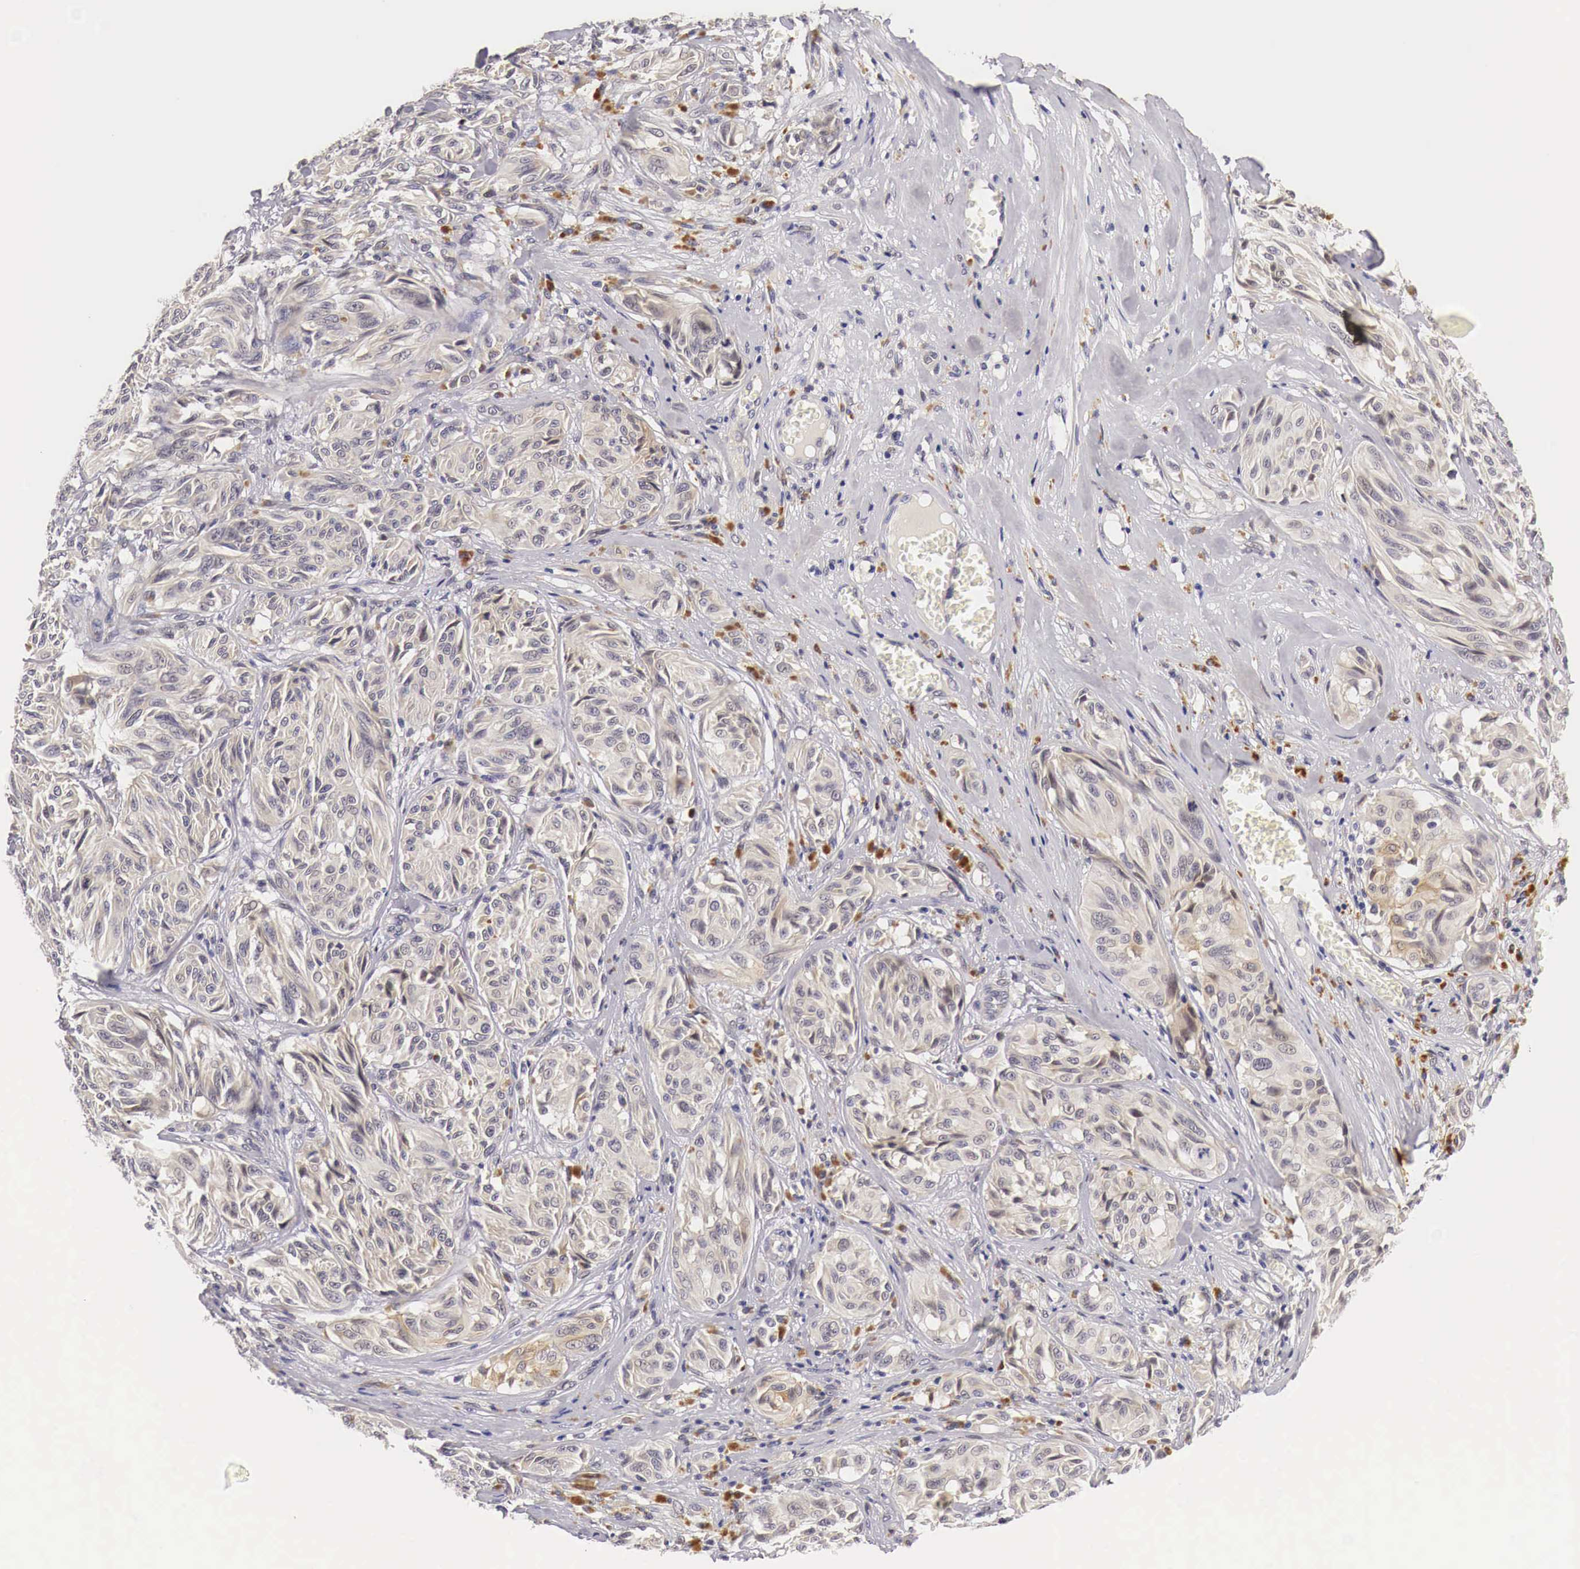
{"staining": {"intensity": "weak", "quantity": "25%-75%", "location": "cytoplasmic/membranous"}, "tissue": "melanoma", "cell_type": "Tumor cells", "image_type": "cancer", "snomed": [{"axis": "morphology", "description": "Malignant melanoma, NOS"}, {"axis": "topography", "description": "Skin"}], "caption": "Weak cytoplasmic/membranous expression for a protein is present in about 25%-75% of tumor cells of melanoma using immunohistochemistry.", "gene": "CASP3", "patient": {"sex": "male", "age": 54}}